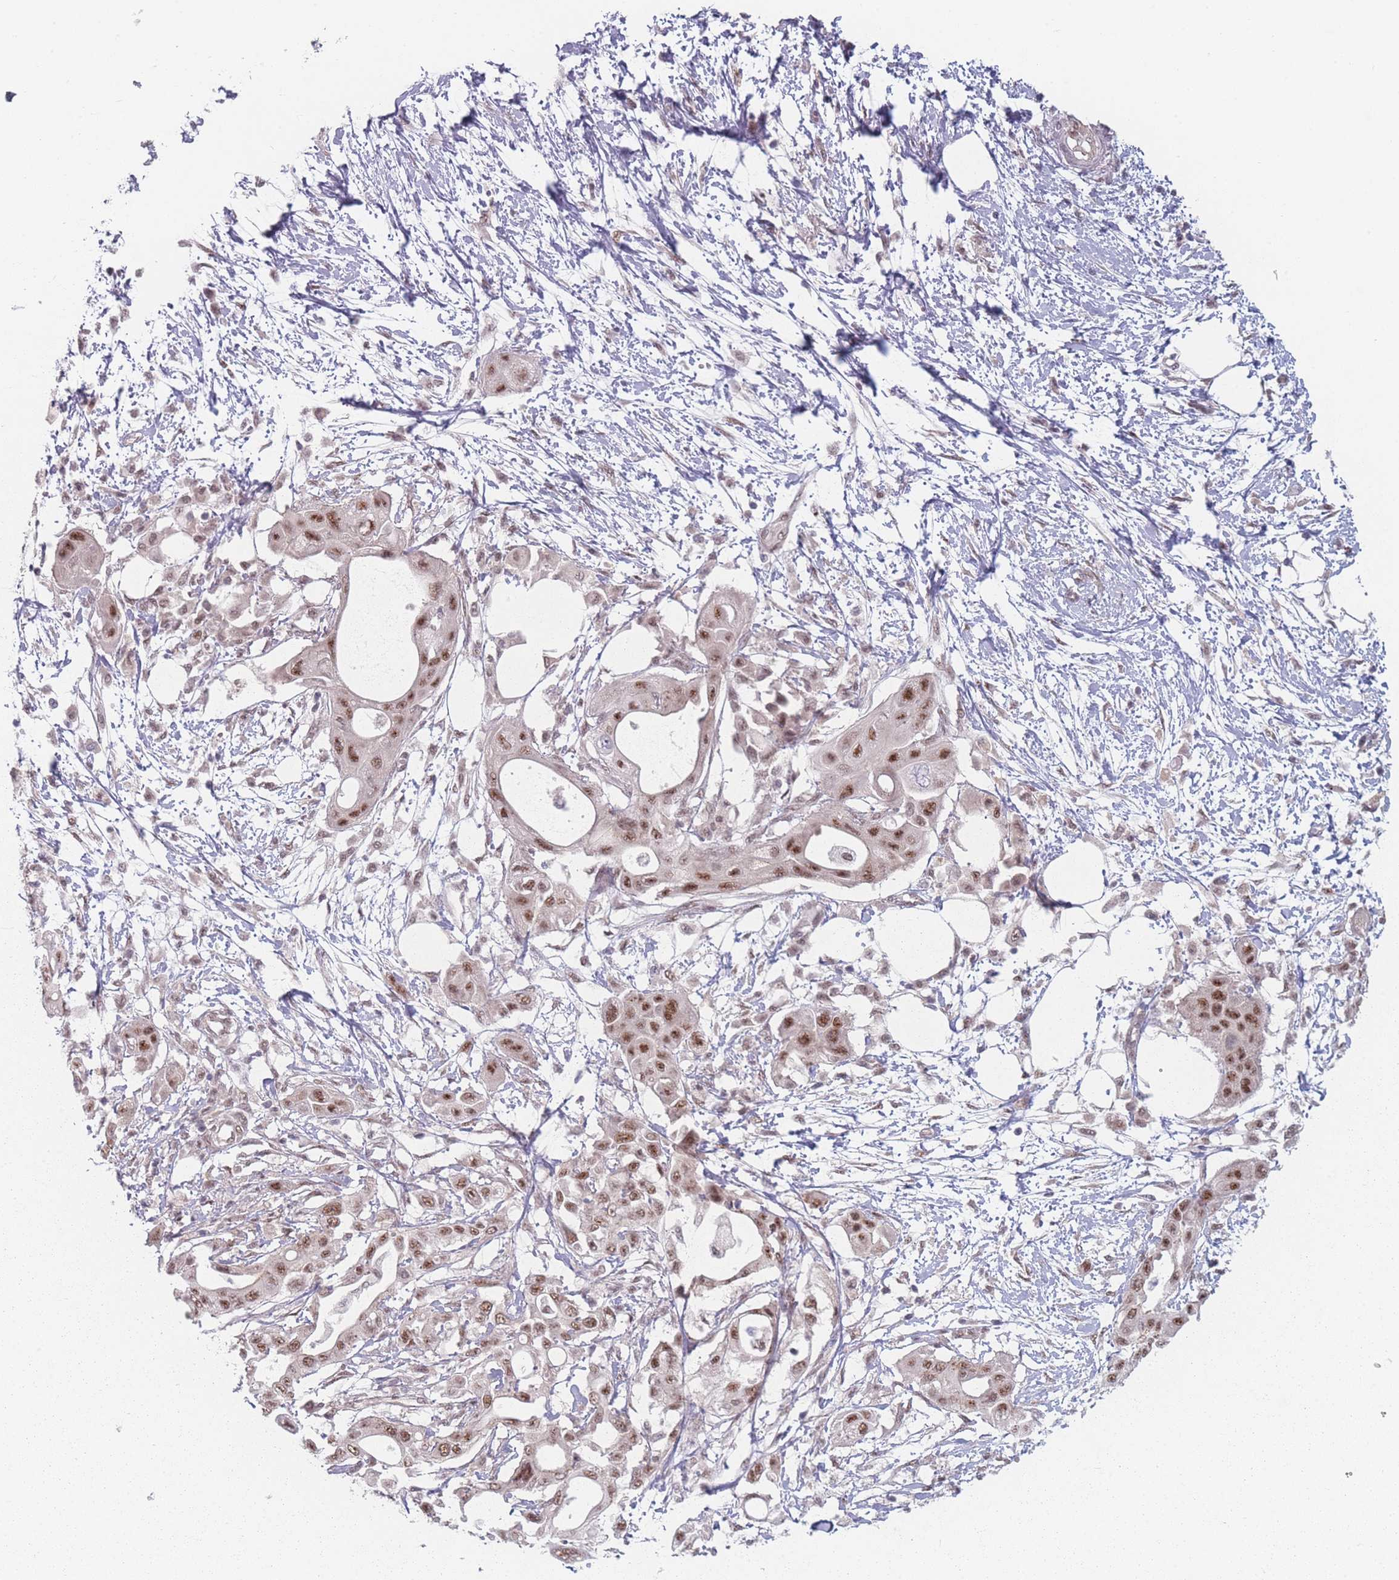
{"staining": {"intensity": "moderate", "quantity": ">75%", "location": "nuclear"}, "tissue": "pancreatic cancer", "cell_type": "Tumor cells", "image_type": "cancer", "snomed": [{"axis": "morphology", "description": "Adenocarcinoma, NOS"}, {"axis": "topography", "description": "Pancreas"}], "caption": "Immunohistochemistry image of pancreatic adenocarcinoma stained for a protein (brown), which reveals medium levels of moderate nuclear staining in approximately >75% of tumor cells.", "gene": "ZC3H14", "patient": {"sex": "male", "age": 68}}